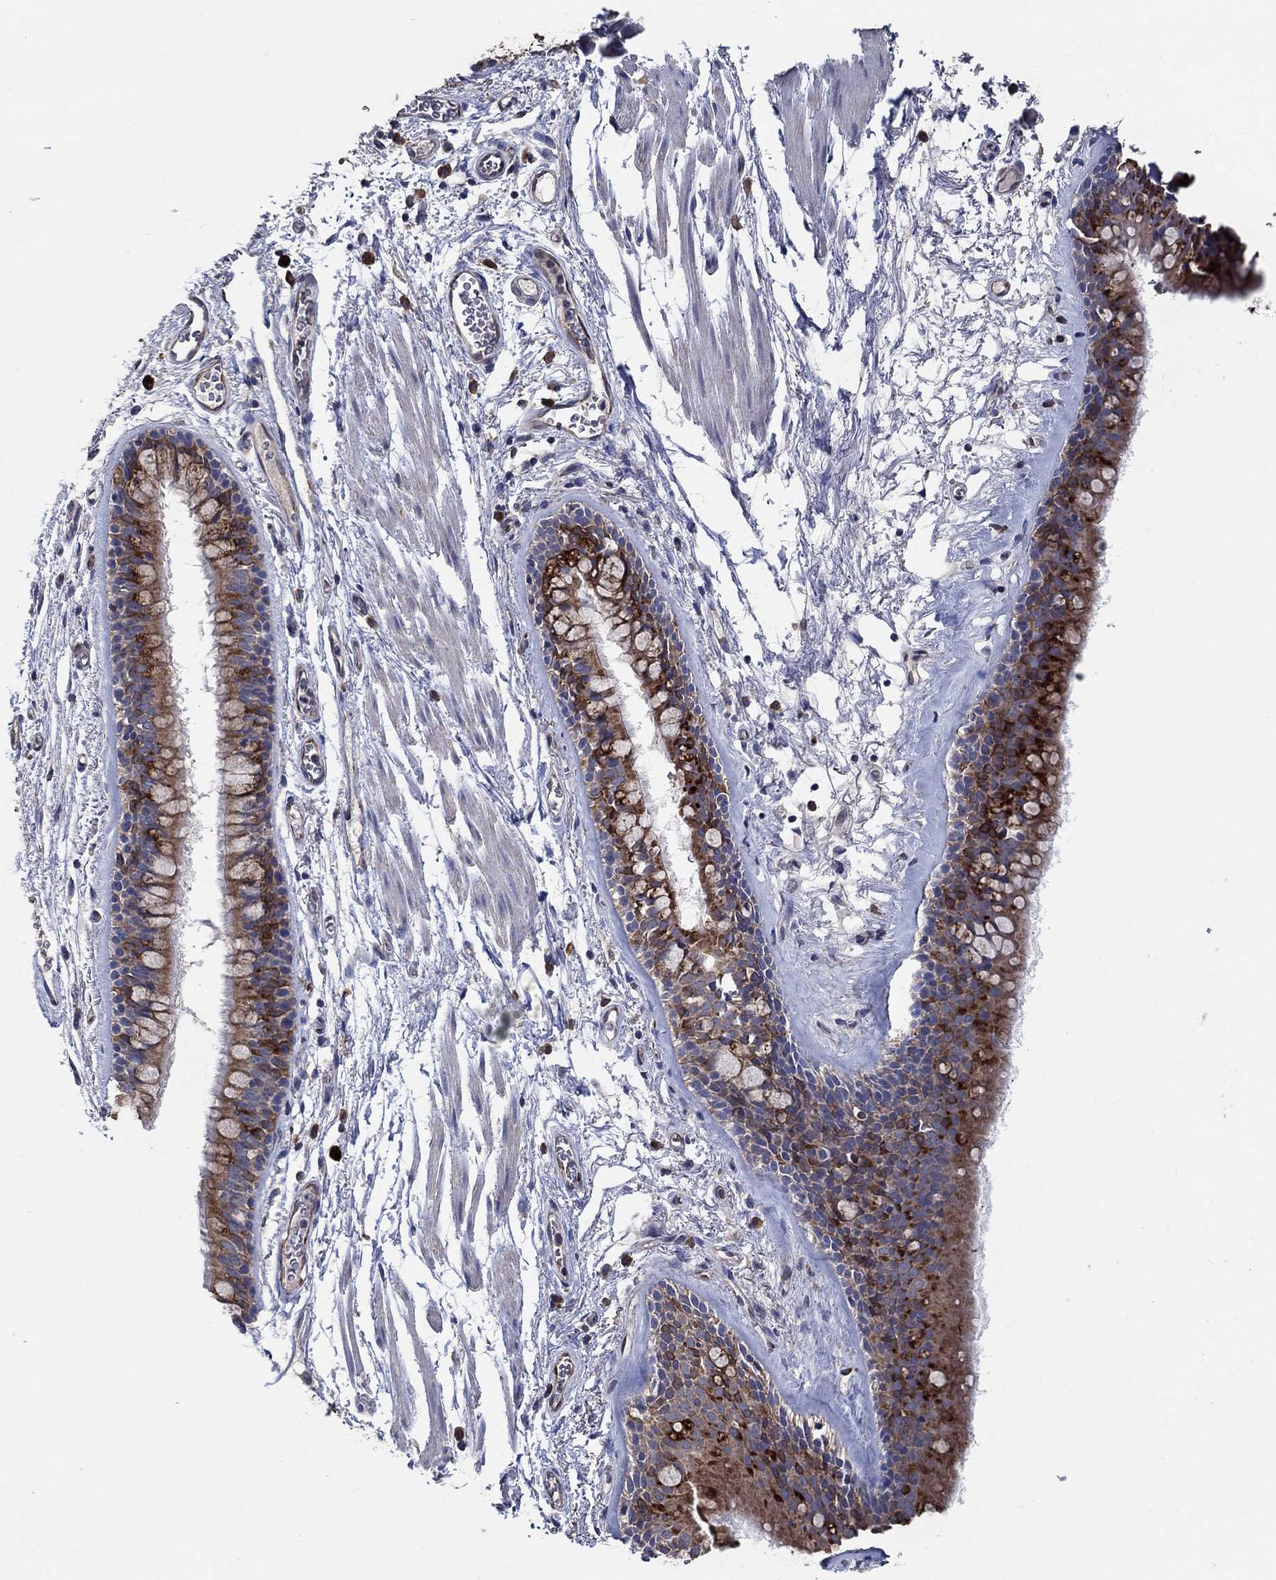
{"staining": {"intensity": "moderate", "quantity": ">75%", "location": "cytoplasmic/membranous"}, "tissue": "bronchus", "cell_type": "Respiratory epithelial cells", "image_type": "normal", "snomed": [{"axis": "morphology", "description": "Normal tissue, NOS"}, {"axis": "topography", "description": "Bronchus"}, {"axis": "topography", "description": "Lung"}], "caption": "Bronchus stained for a protein reveals moderate cytoplasmic/membranous positivity in respiratory epithelial cells.", "gene": "HID1", "patient": {"sex": "female", "age": 57}}